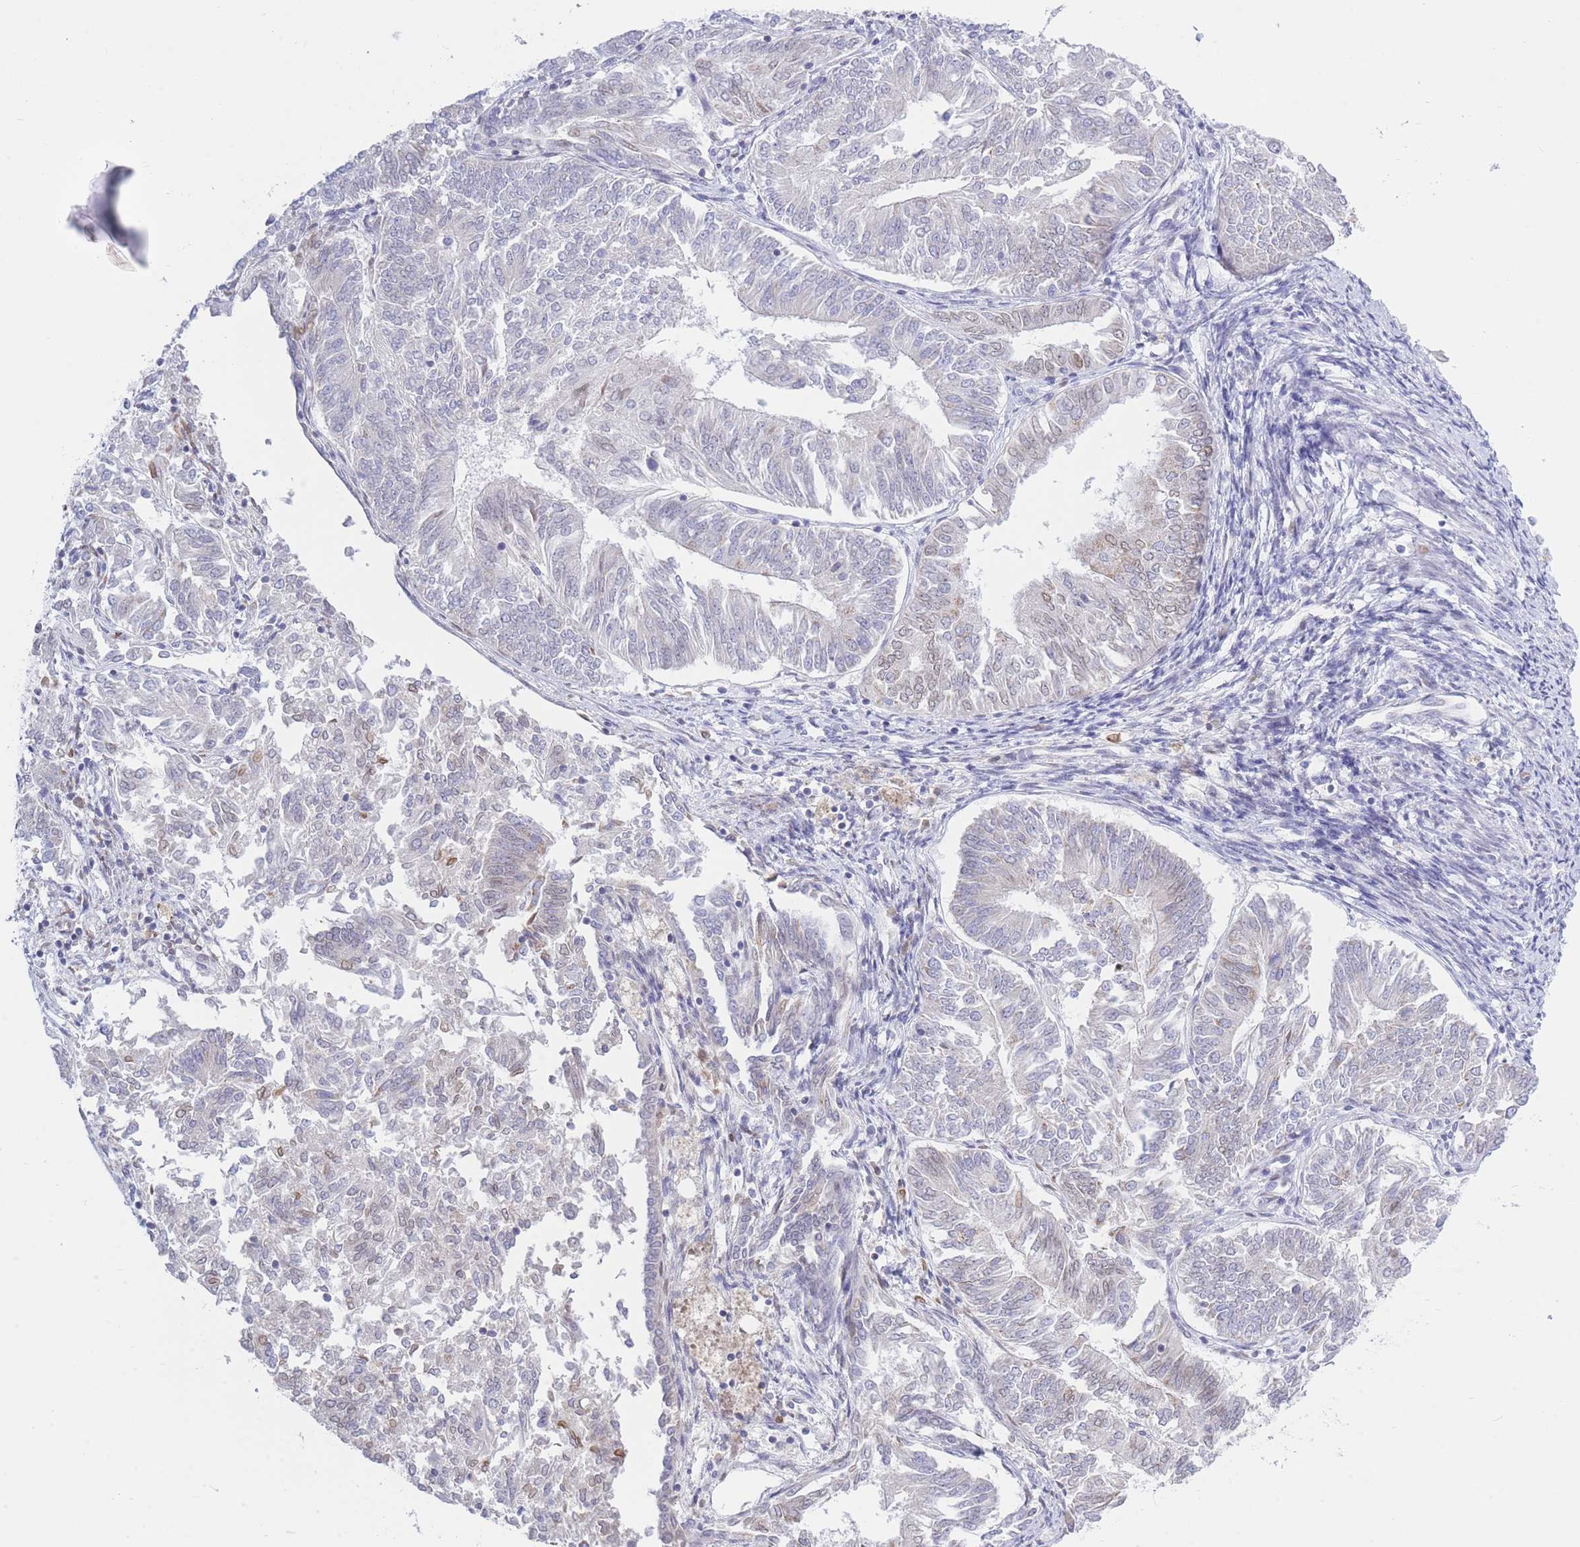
{"staining": {"intensity": "weak", "quantity": "<25%", "location": "nuclear"}, "tissue": "endometrial cancer", "cell_type": "Tumor cells", "image_type": "cancer", "snomed": [{"axis": "morphology", "description": "Adenocarcinoma, NOS"}, {"axis": "topography", "description": "Endometrium"}], "caption": "High magnification brightfield microscopy of endometrial adenocarcinoma stained with DAB (3,3'-diaminobenzidine) (brown) and counterstained with hematoxylin (blue): tumor cells show no significant positivity.", "gene": "NANP", "patient": {"sex": "female", "age": 58}}